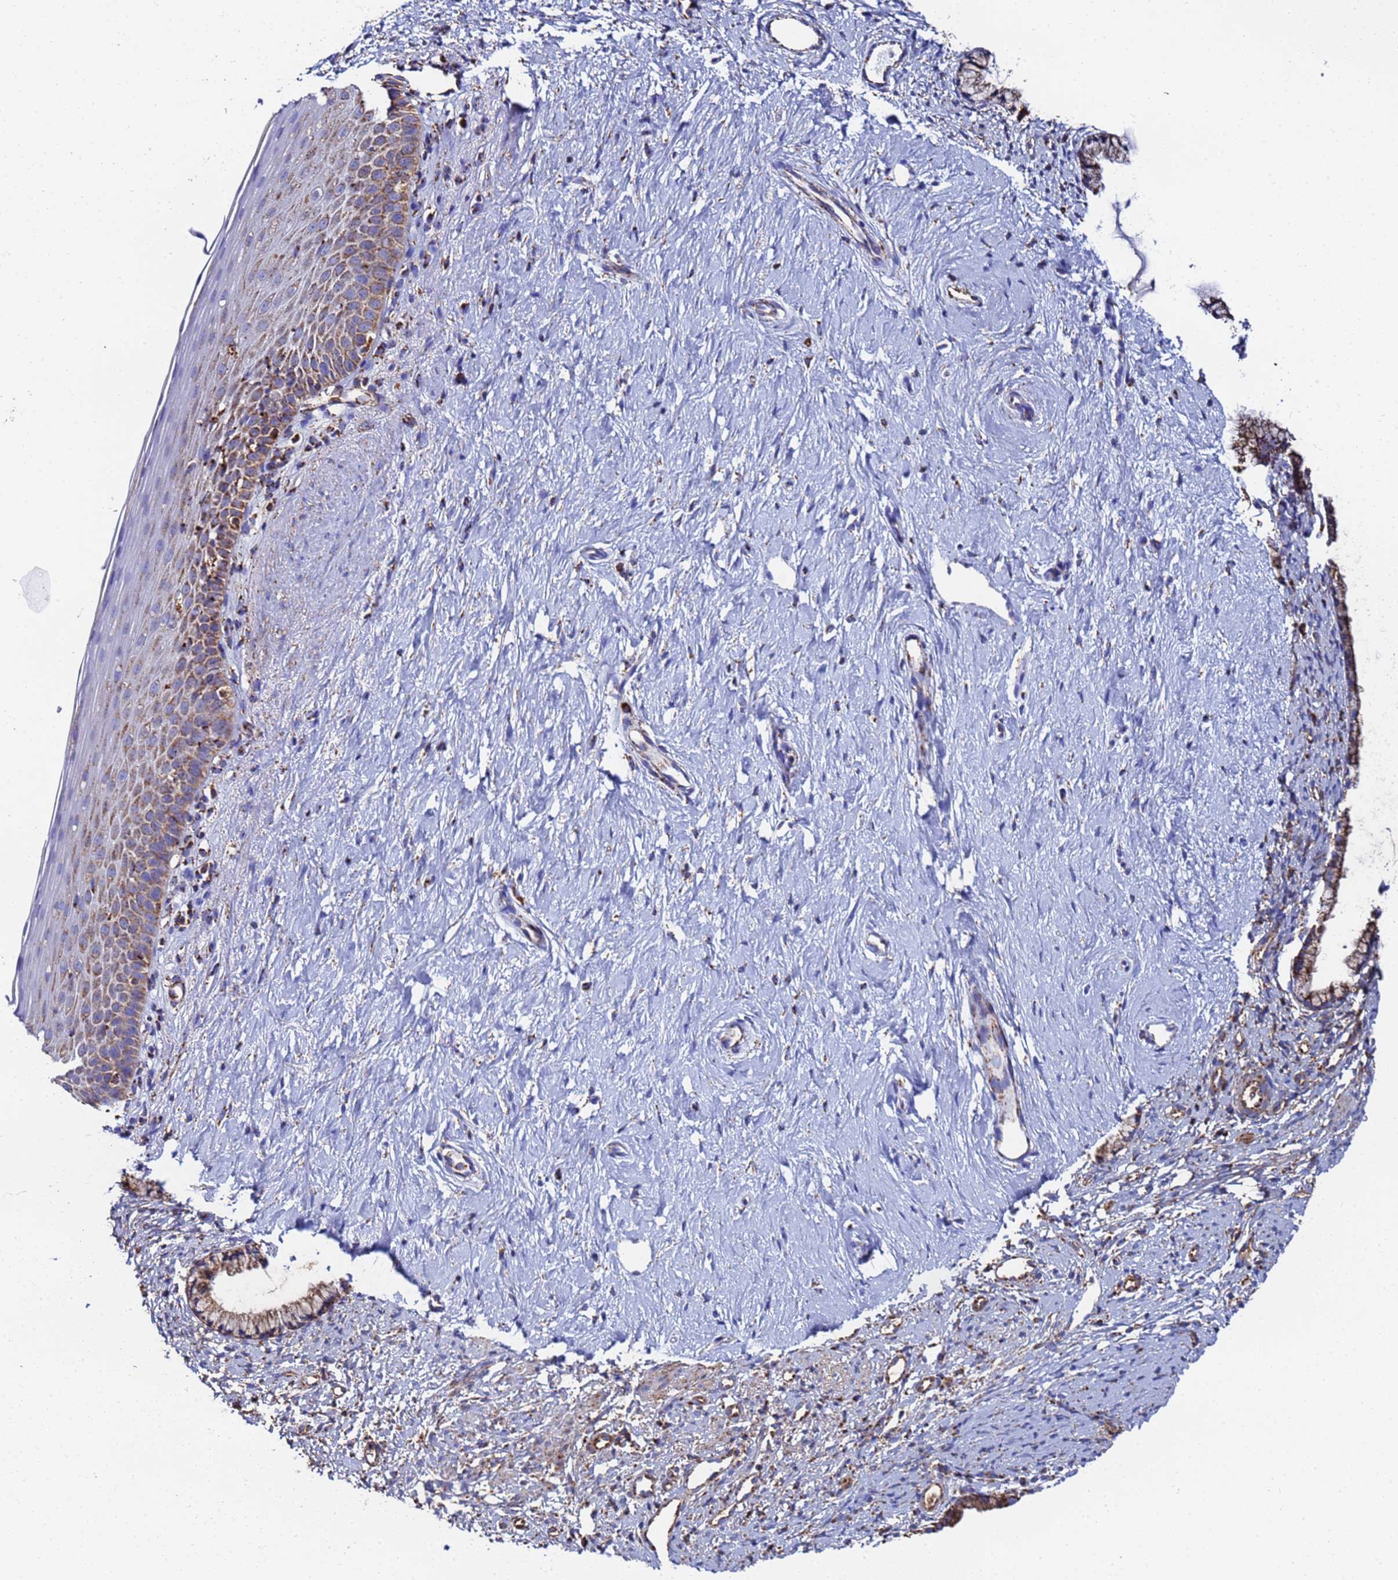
{"staining": {"intensity": "strong", "quantity": ">75%", "location": "cytoplasmic/membranous"}, "tissue": "cervix", "cell_type": "Glandular cells", "image_type": "normal", "snomed": [{"axis": "morphology", "description": "Normal tissue, NOS"}, {"axis": "topography", "description": "Cervix"}], "caption": "Protein expression analysis of unremarkable cervix shows strong cytoplasmic/membranous staining in about >75% of glandular cells.", "gene": "GLUD1", "patient": {"sex": "female", "age": 57}}